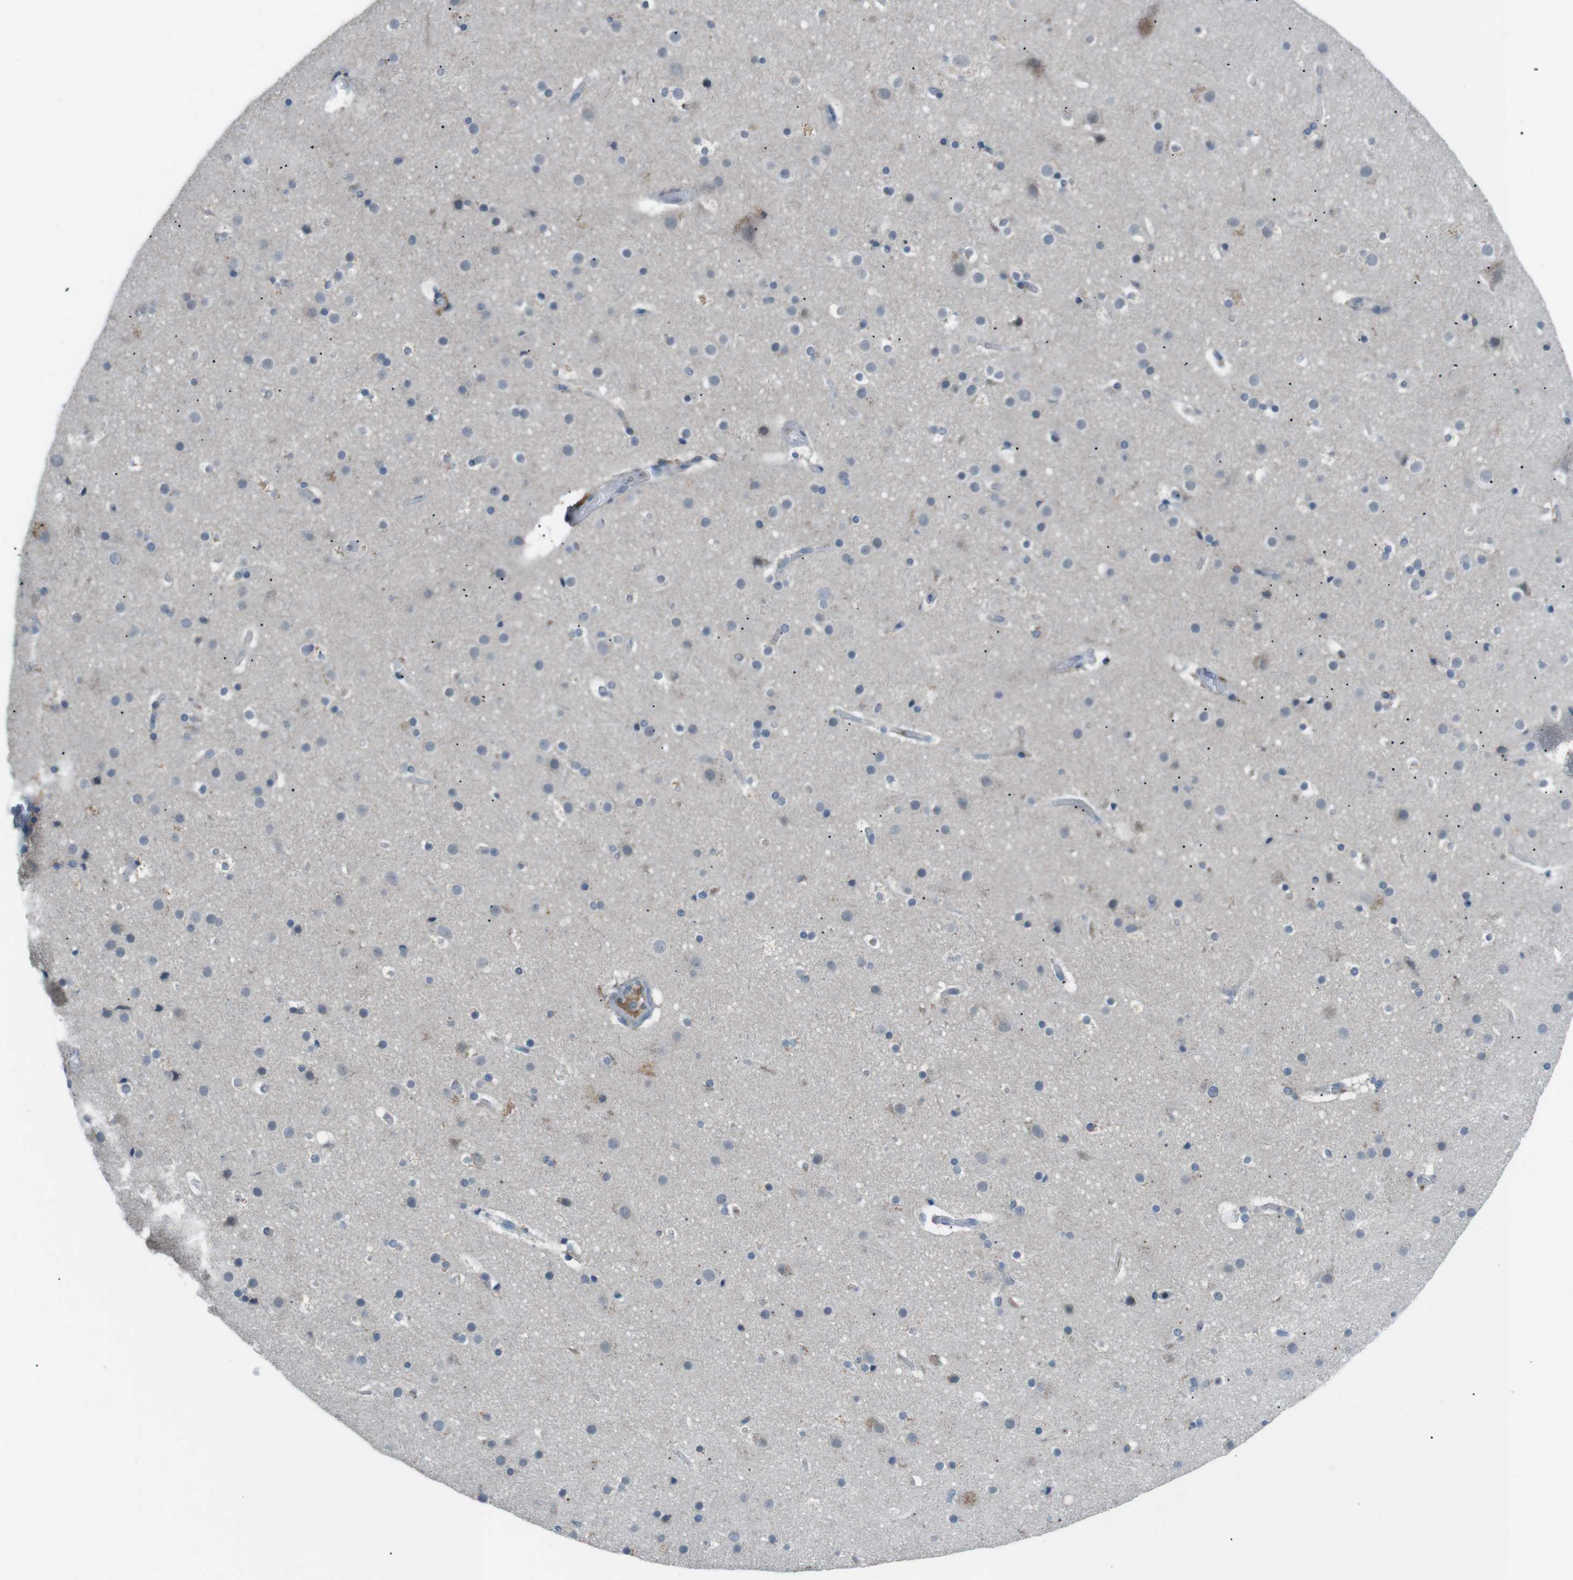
{"staining": {"intensity": "negative", "quantity": "none", "location": "none"}, "tissue": "cerebral cortex", "cell_type": "Endothelial cells", "image_type": "normal", "snomed": [{"axis": "morphology", "description": "Normal tissue, NOS"}, {"axis": "topography", "description": "Cerebral cortex"}], "caption": "Immunohistochemistry (IHC) of unremarkable human cerebral cortex reveals no expression in endothelial cells.", "gene": "FCRLA", "patient": {"sex": "male", "age": 57}}